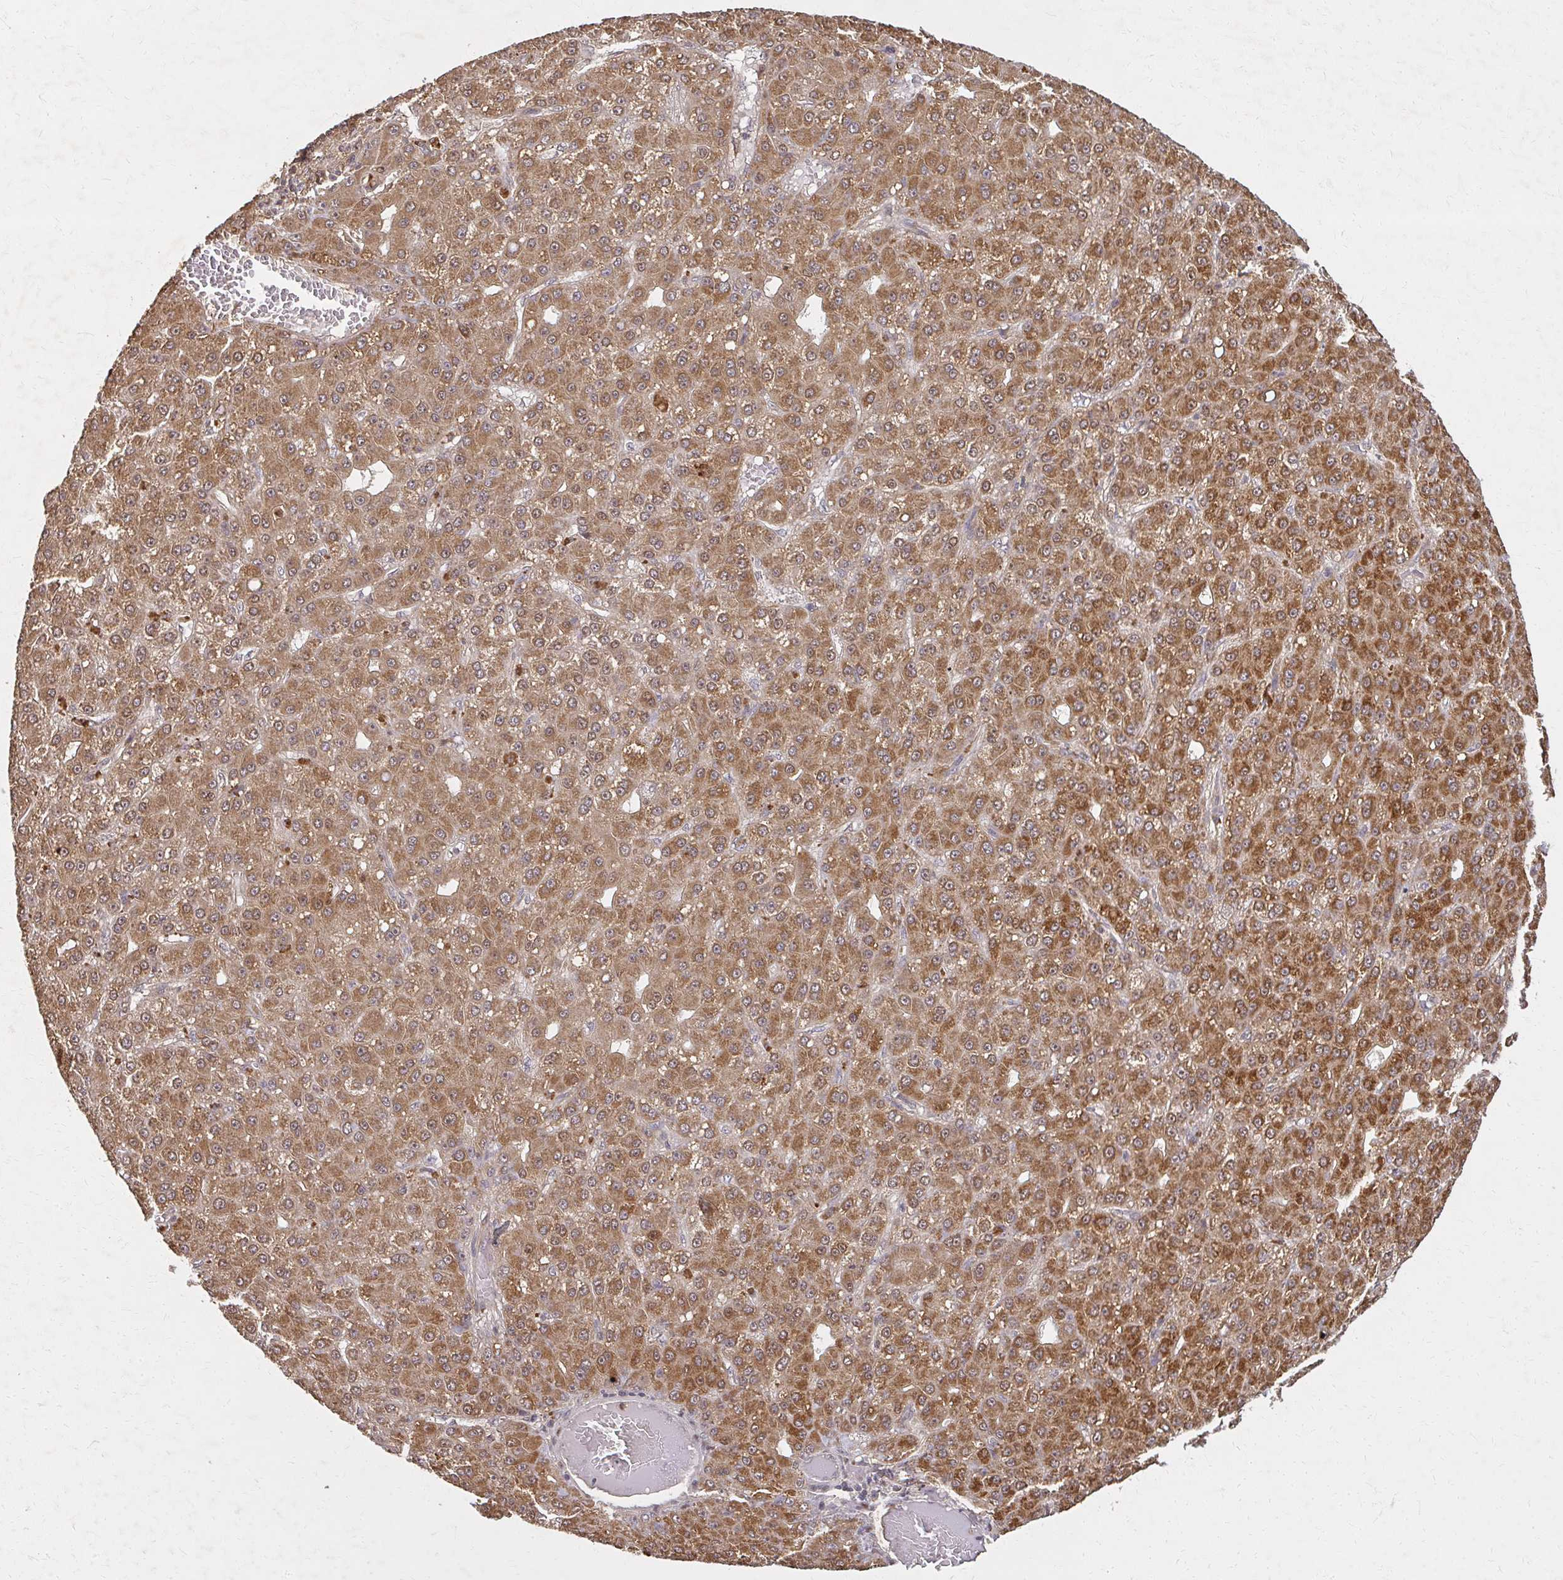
{"staining": {"intensity": "moderate", "quantity": ">75%", "location": "cytoplasmic/membranous"}, "tissue": "liver cancer", "cell_type": "Tumor cells", "image_type": "cancer", "snomed": [{"axis": "morphology", "description": "Carcinoma, Hepatocellular, NOS"}, {"axis": "topography", "description": "Liver"}], "caption": "A histopathology image of human hepatocellular carcinoma (liver) stained for a protein exhibits moderate cytoplasmic/membranous brown staining in tumor cells. Using DAB (brown) and hematoxylin (blue) stains, captured at high magnification using brightfield microscopy.", "gene": "LARS2", "patient": {"sex": "male", "age": 67}}